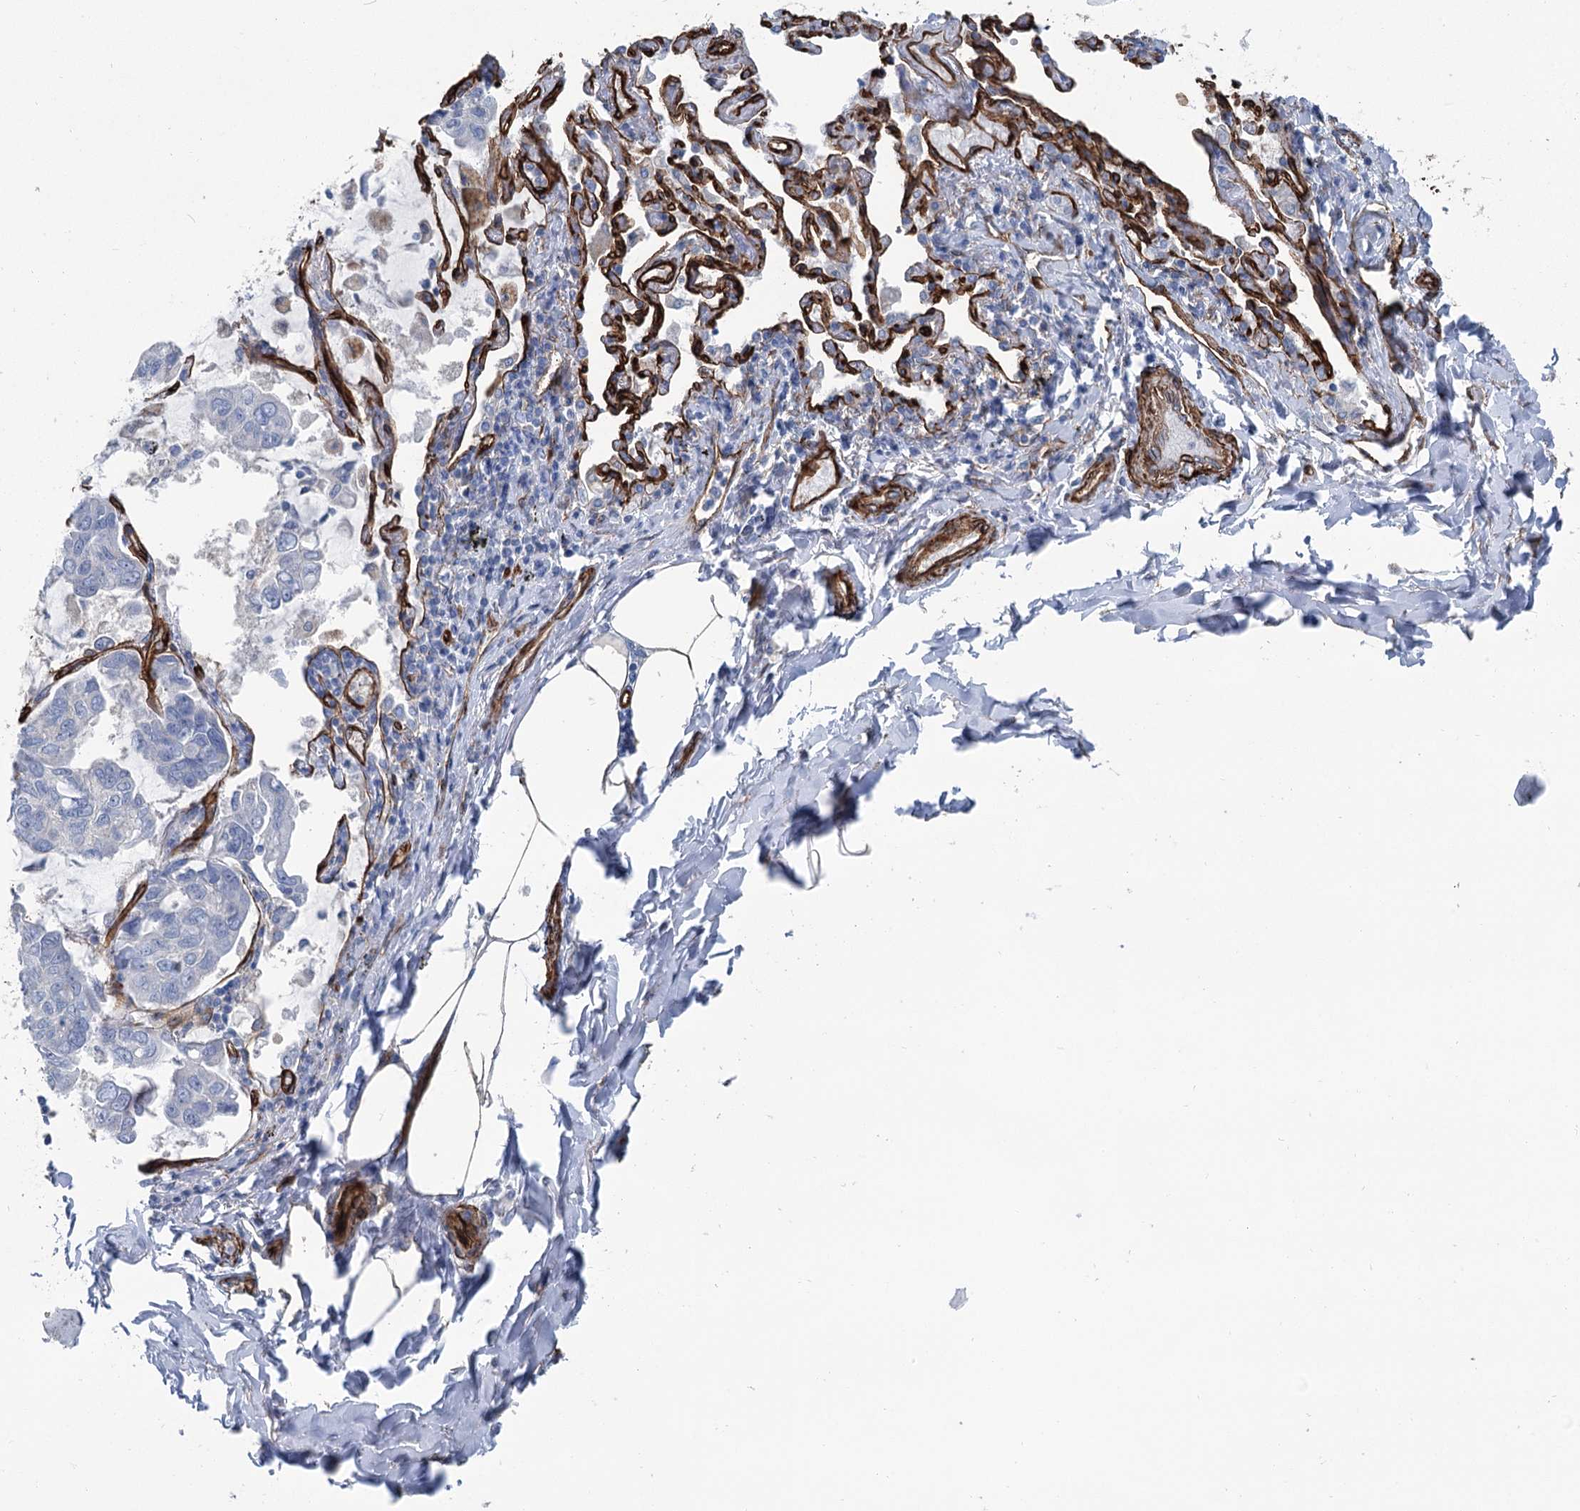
{"staining": {"intensity": "negative", "quantity": "none", "location": "none"}, "tissue": "lung cancer", "cell_type": "Tumor cells", "image_type": "cancer", "snomed": [{"axis": "morphology", "description": "Adenocarcinoma, NOS"}, {"axis": "topography", "description": "Lung"}], "caption": "Immunohistochemistry of lung cancer demonstrates no positivity in tumor cells. Brightfield microscopy of immunohistochemistry stained with DAB (3,3'-diaminobenzidine) (brown) and hematoxylin (blue), captured at high magnification.", "gene": "IQSEC1", "patient": {"sex": "male", "age": 64}}